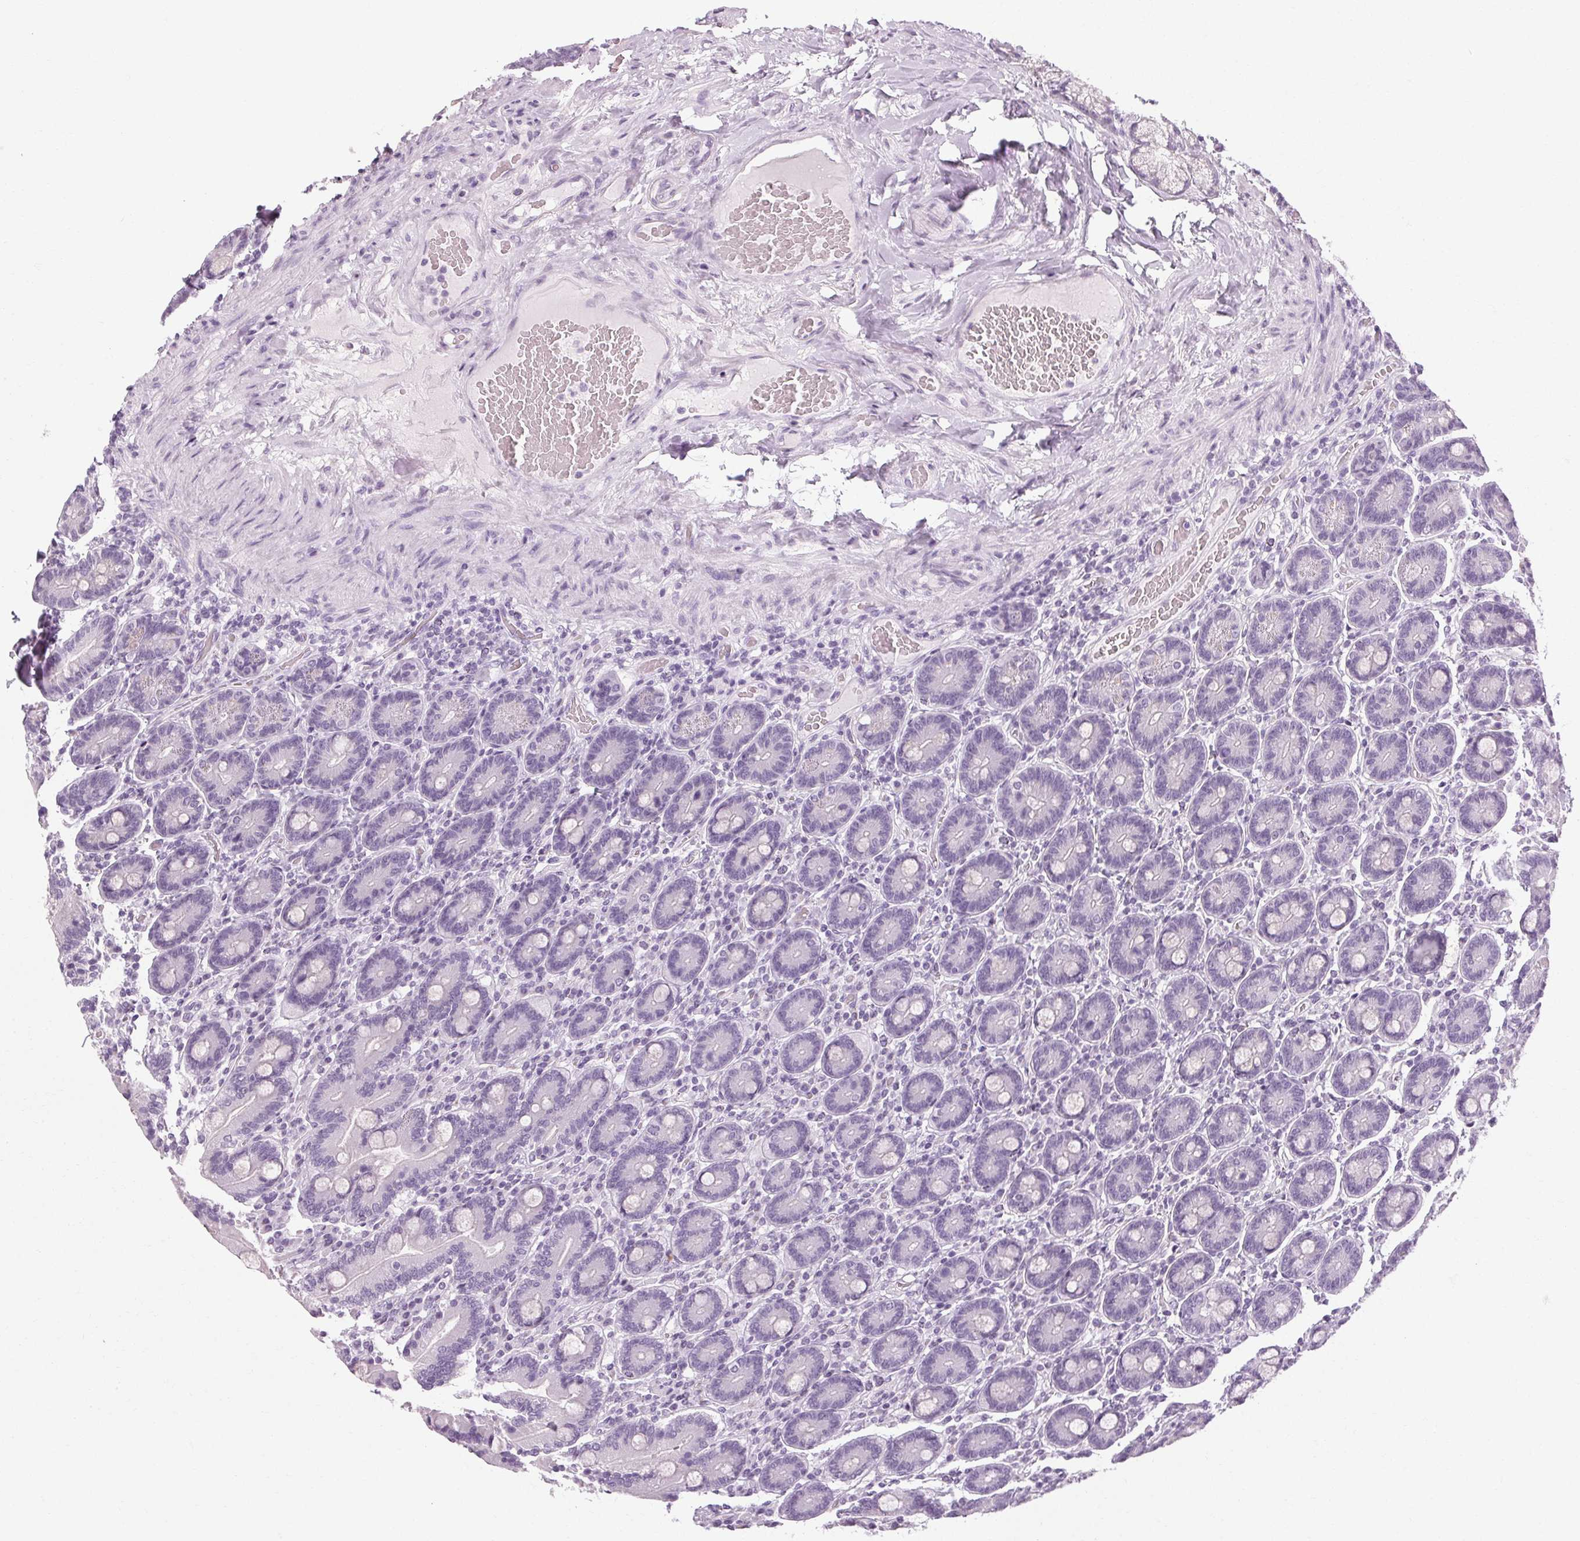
{"staining": {"intensity": "negative", "quantity": "none", "location": "none"}, "tissue": "duodenum", "cell_type": "Glandular cells", "image_type": "normal", "snomed": [{"axis": "morphology", "description": "Normal tissue, NOS"}, {"axis": "topography", "description": "Duodenum"}], "caption": "This is an immunohistochemistry (IHC) histopathology image of benign human duodenum. There is no positivity in glandular cells.", "gene": "POMC", "patient": {"sex": "female", "age": 62}}